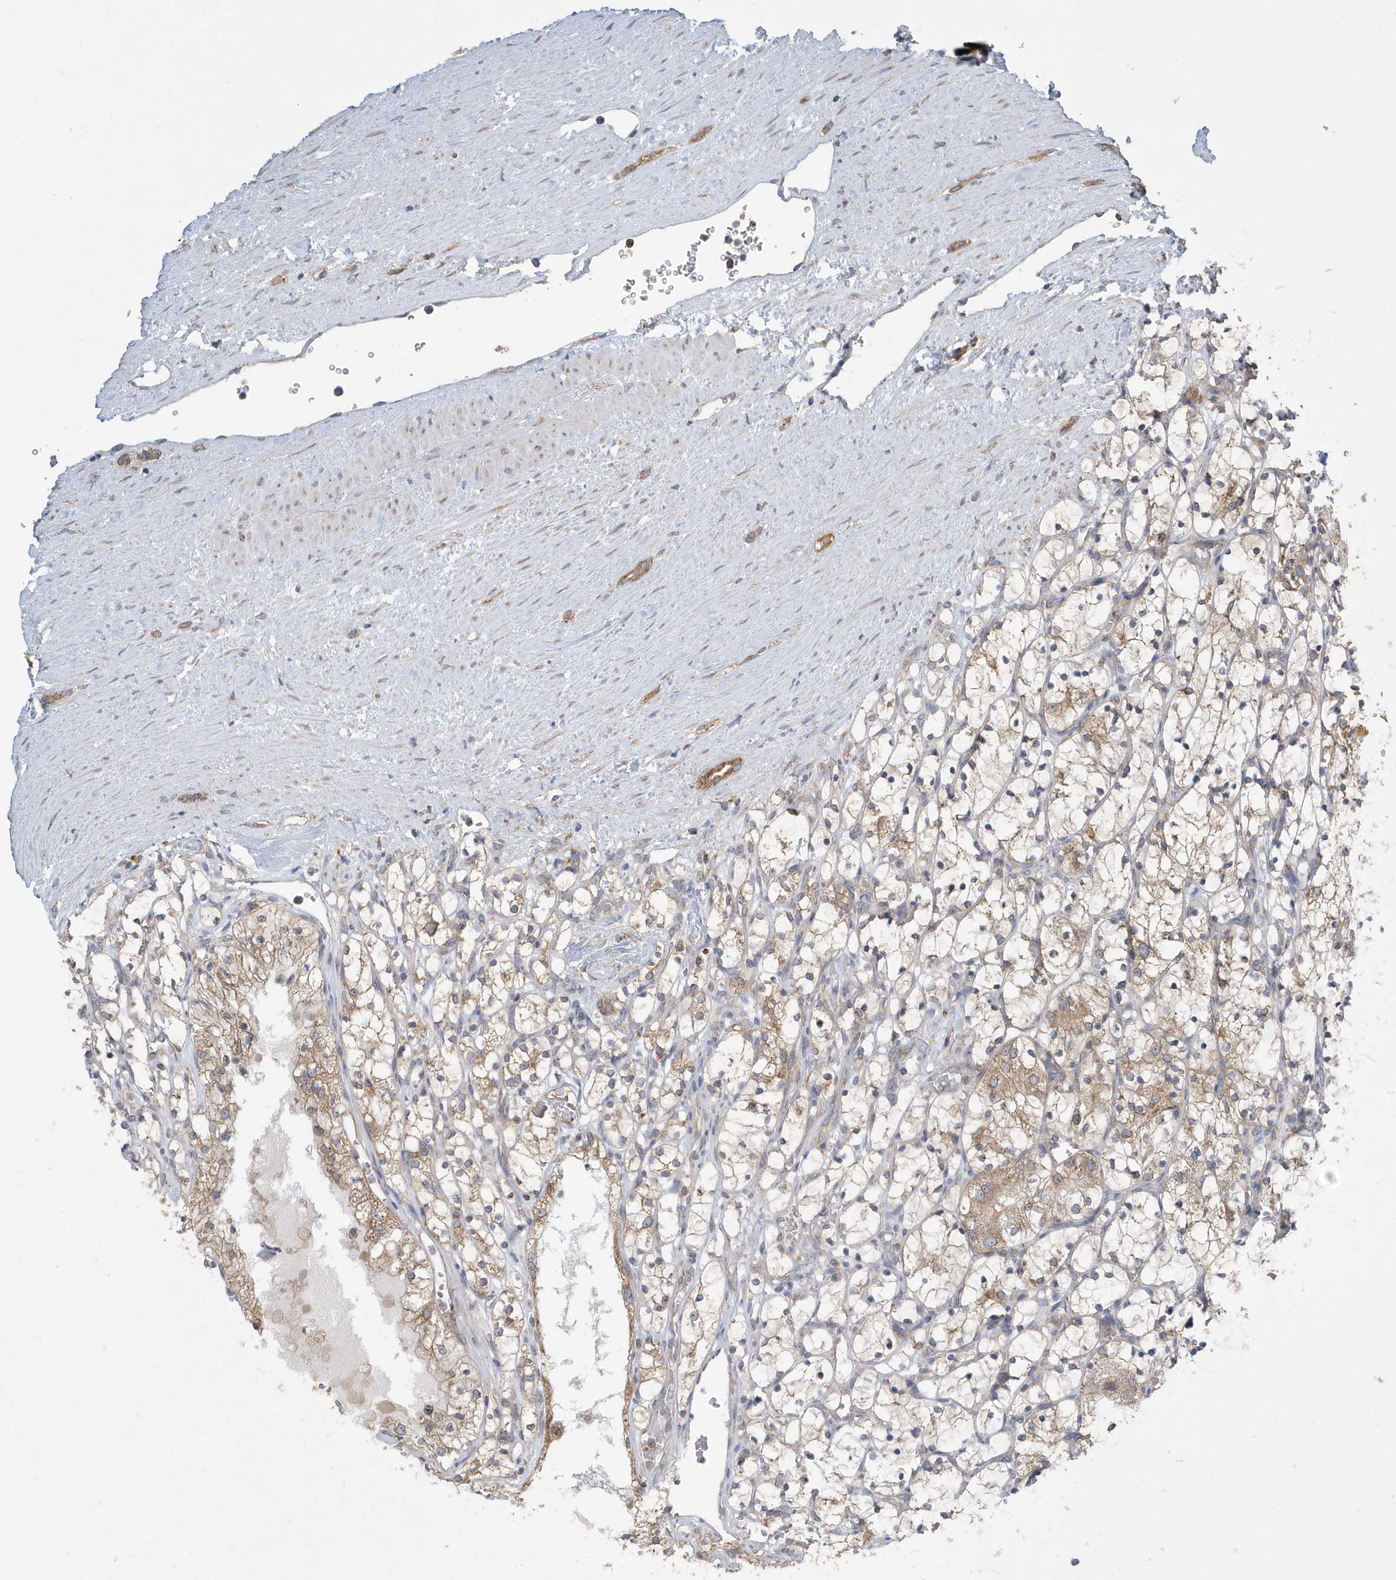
{"staining": {"intensity": "moderate", "quantity": ">75%", "location": "cytoplasmic/membranous"}, "tissue": "renal cancer", "cell_type": "Tumor cells", "image_type": "cancer", "snomed": [{"axis": "morphology", "description": "Adenocarcinoma, NOS"}, {"axis": "topography", "description": "Kidney"}], "caption": "IHC micrograph of neoplastic tissue: human renal cancer stained using IHC demonstrates medium levels of moderate protein expression localized specifically in the cytoplasmic/membranous of tumor cells, appearing as a cytoplasmic/membranous brown color.", "gene": "SPATA5", "patient": {"sex": "female", "age": 69}}